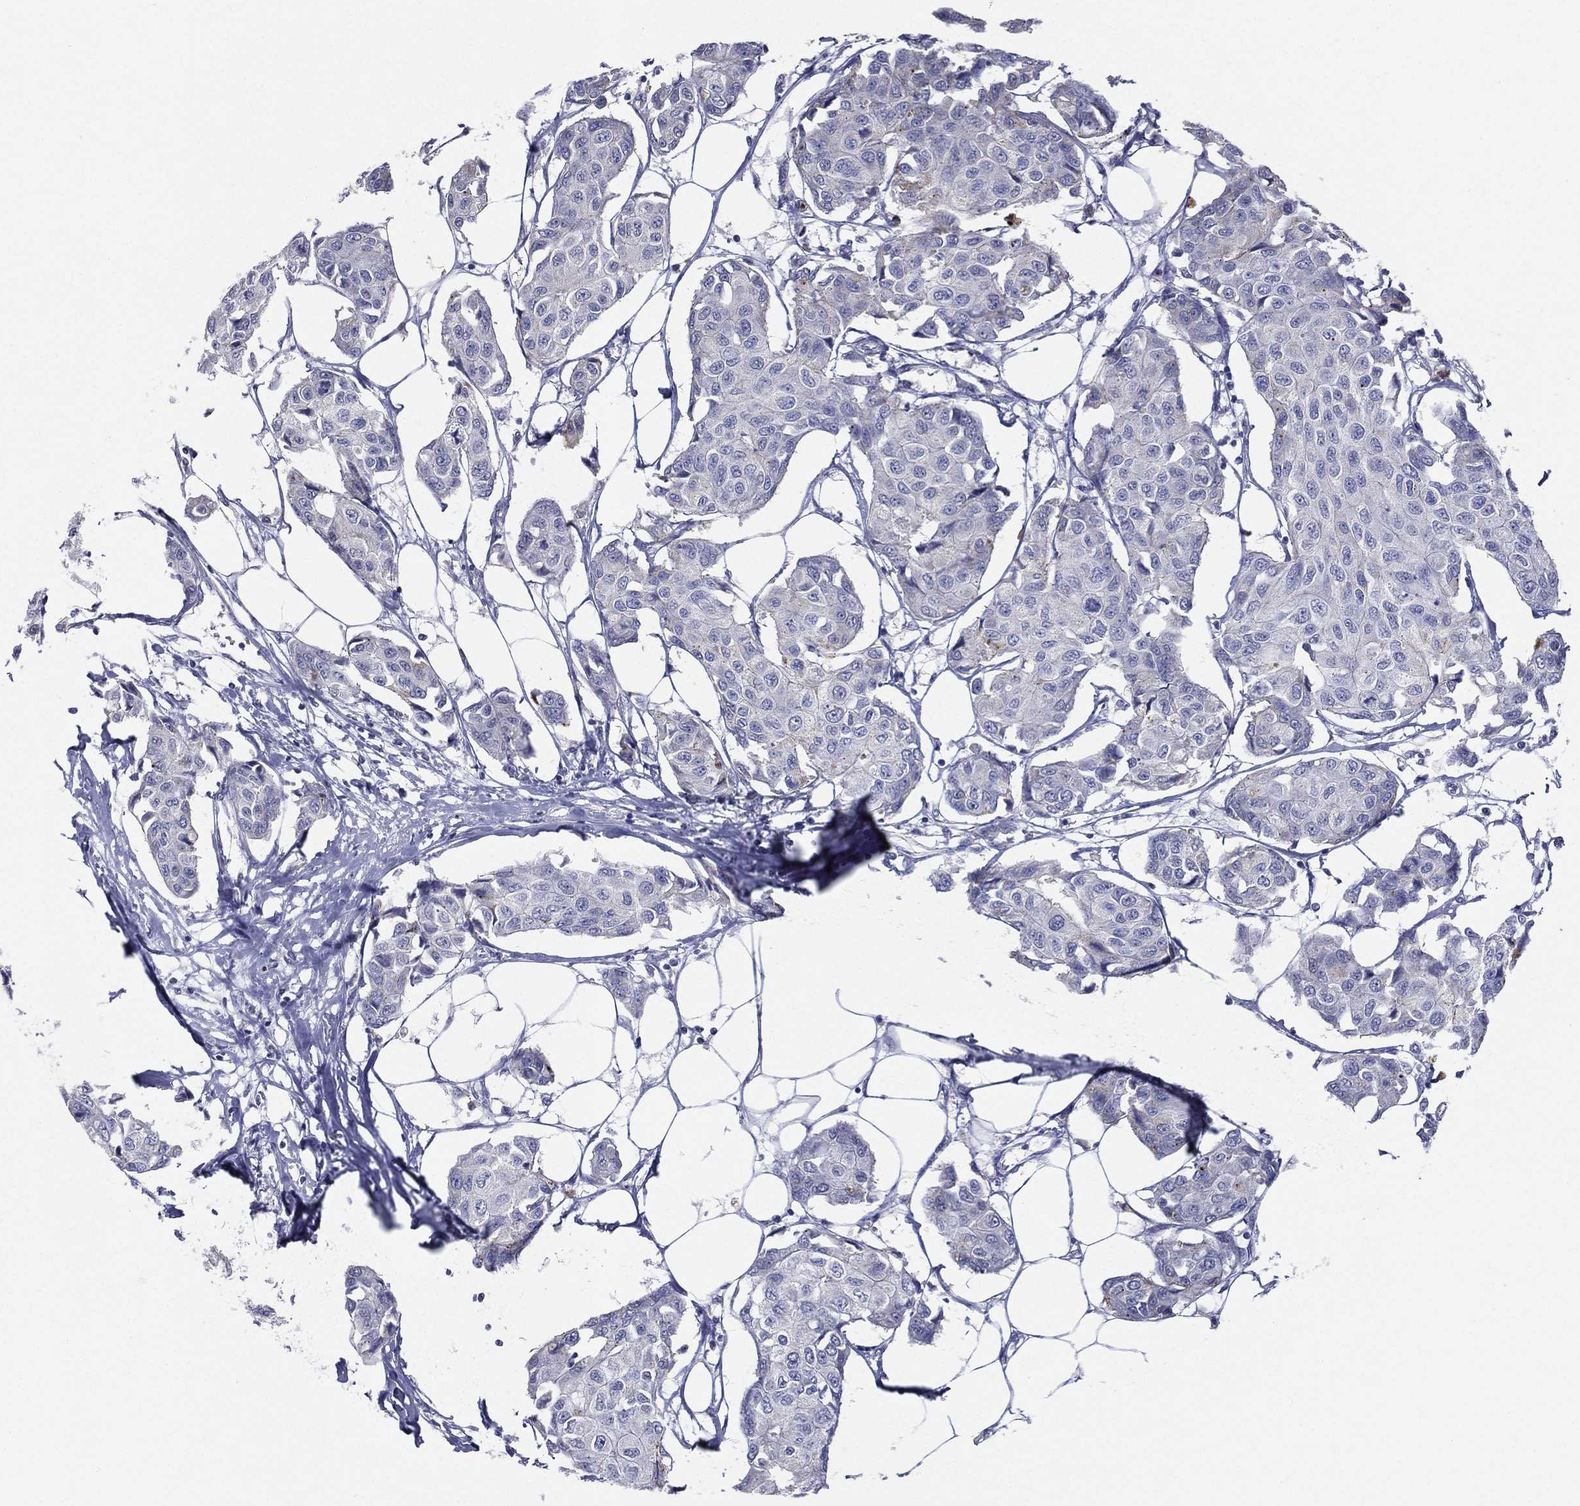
{"staining": {"intensity": "negative", "quantity": "none", "location": "none"}, "tissue": "breast cancer", "cell_type": "Tumor cells", "image_type": "cancer", "snomed": [{"axis": "morphology", "description": "Duct carcinoma"}, {"axis": "topography", "description": "Breast"}], "caption": "Human breast cancer stained for a protein using immunohistochemistry (IHC) shows no expression in tumor cells.", "gene": "SLC13A4", "patient": {"sex": "female", "age": 80}}